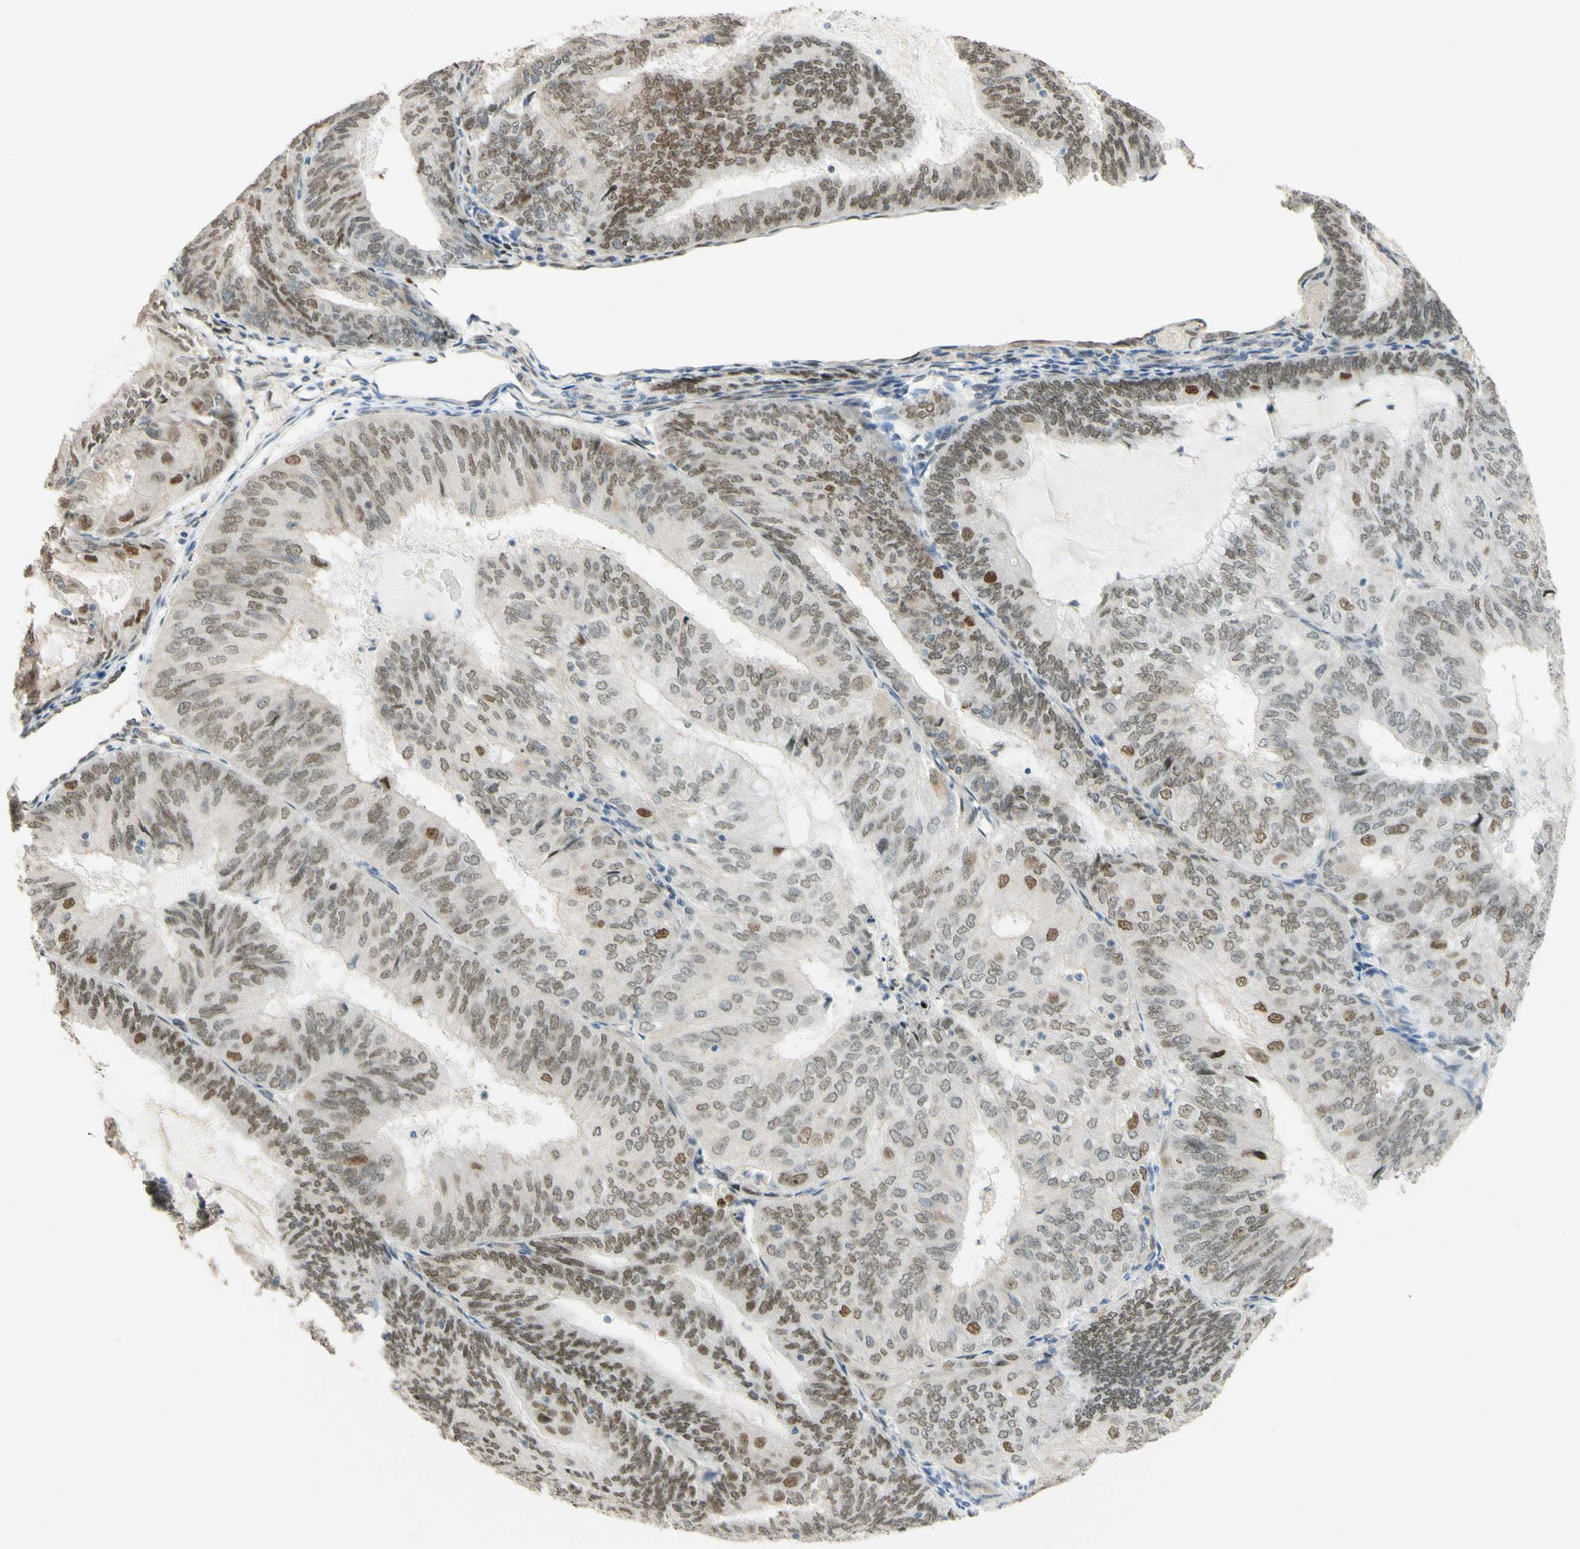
{"staining": {"intensity": "moderate", "quantity": "25%-75%", "location": "nuclear"}, "tissue": "endometrial cancer", "cell_type": "Tumor cells", "image_type": "cancer", "snomed": [{"axis": "morphology", "description": "Adenocarcinoma, NOS"}, {"axis": "topography", "description": "Endometrium"}], "caption": "DAB immunohistochemical staining of endometrial cancer (adenocarcinoma) demonstrates moderate nuclear protein positivity in approximately 25%-75% of tumor cells.", "gene": "POLB", "patient": {"sex": "female", "age": 81}}